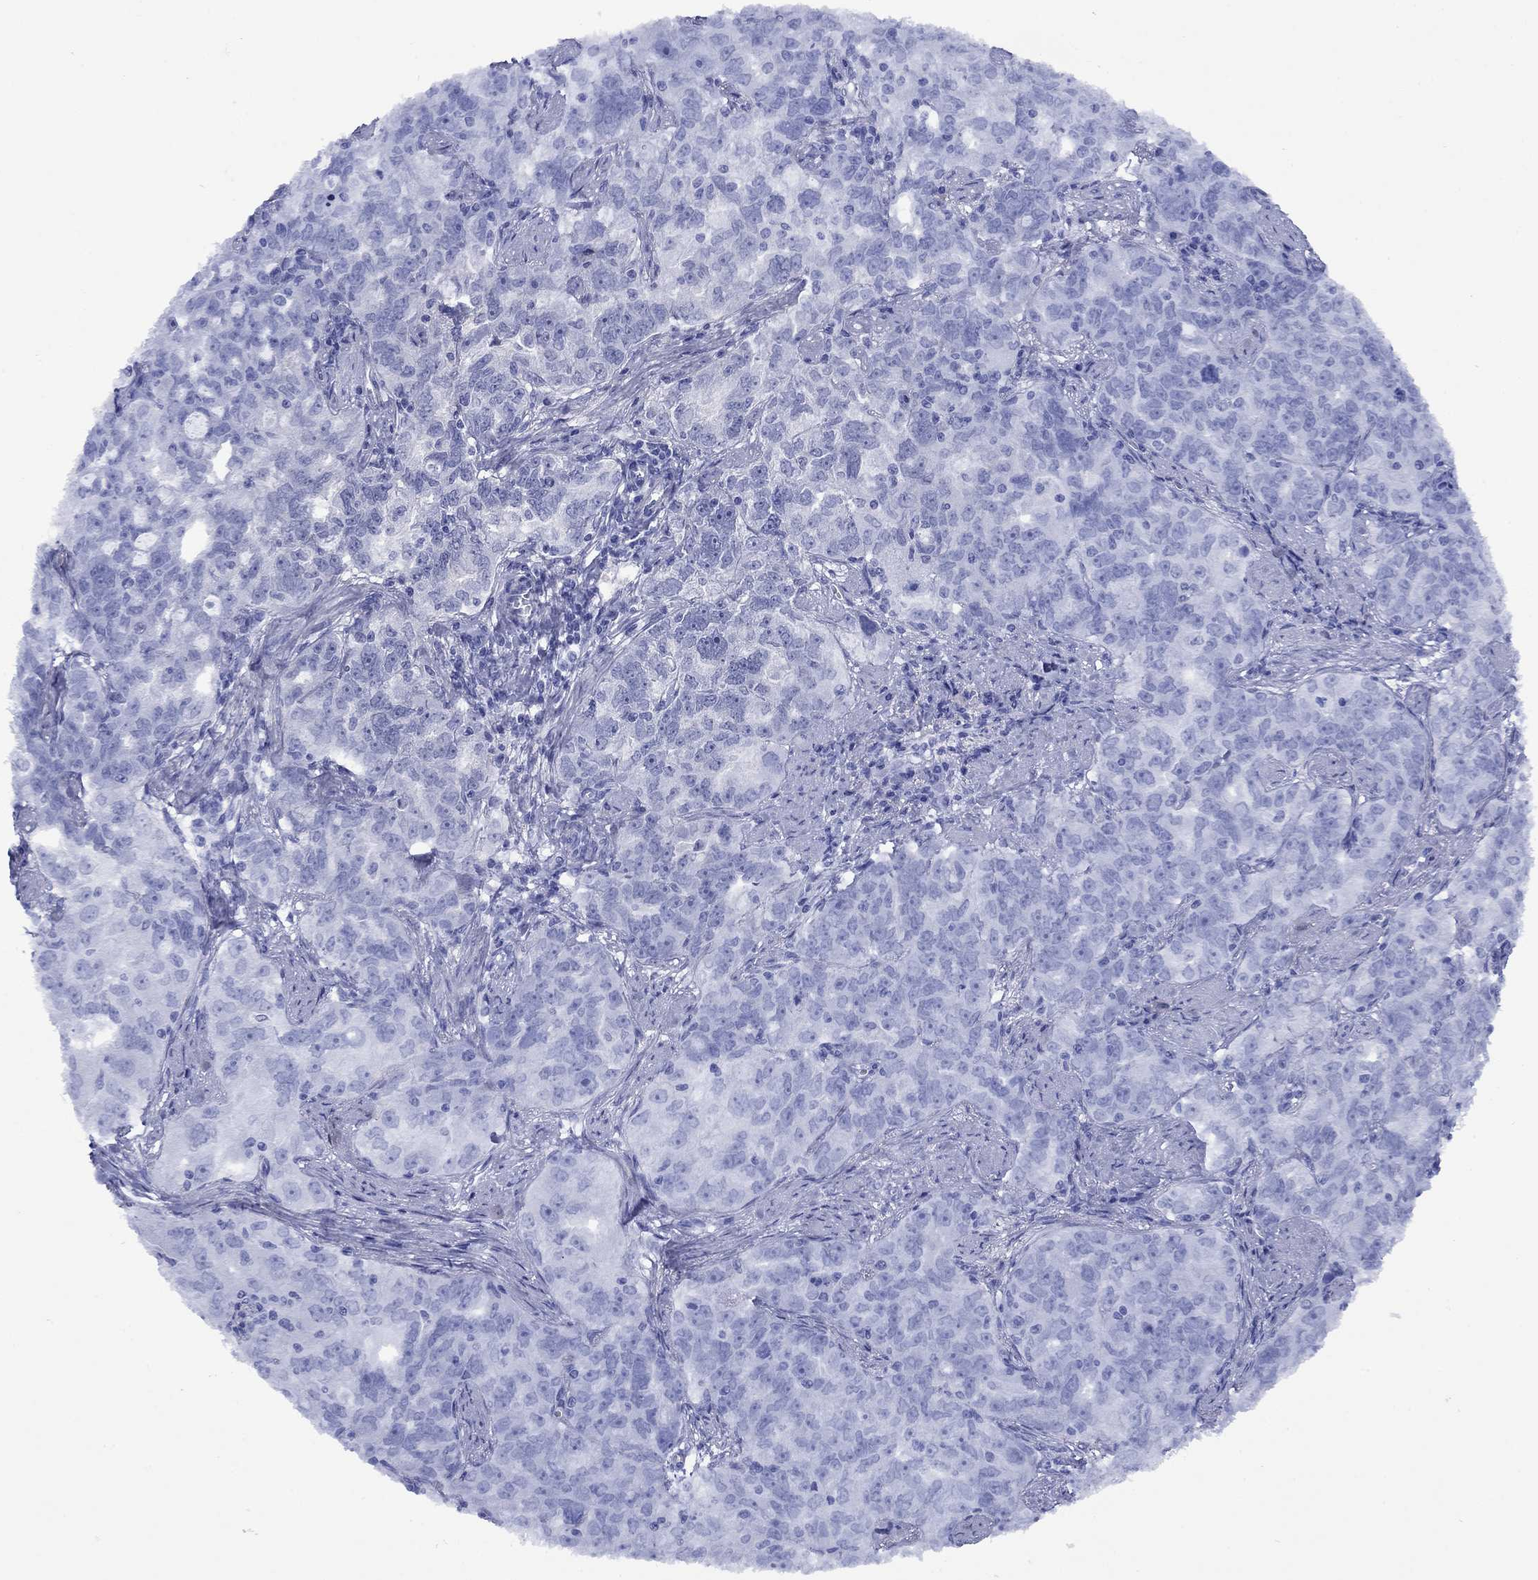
{"staining": {"intensity": "negative", "quantity": "none", "location": "none"}, "tissue": "ovarian cancer", "cell_type": "Tumor cells", "image_type": "cancer", "snomed": [{"axis": "morphology", "description": "Cystadenocarcinoma, serous, NOS"}, {"axis": "topography", "description": "Ovary"}], "caption": "An image of ovarian serous cystadenocarcinoma stained for a protein displays no brown staining in tumor cells.", "gene": "APOA2", "patient": {"sex": "female", "age": 51}}